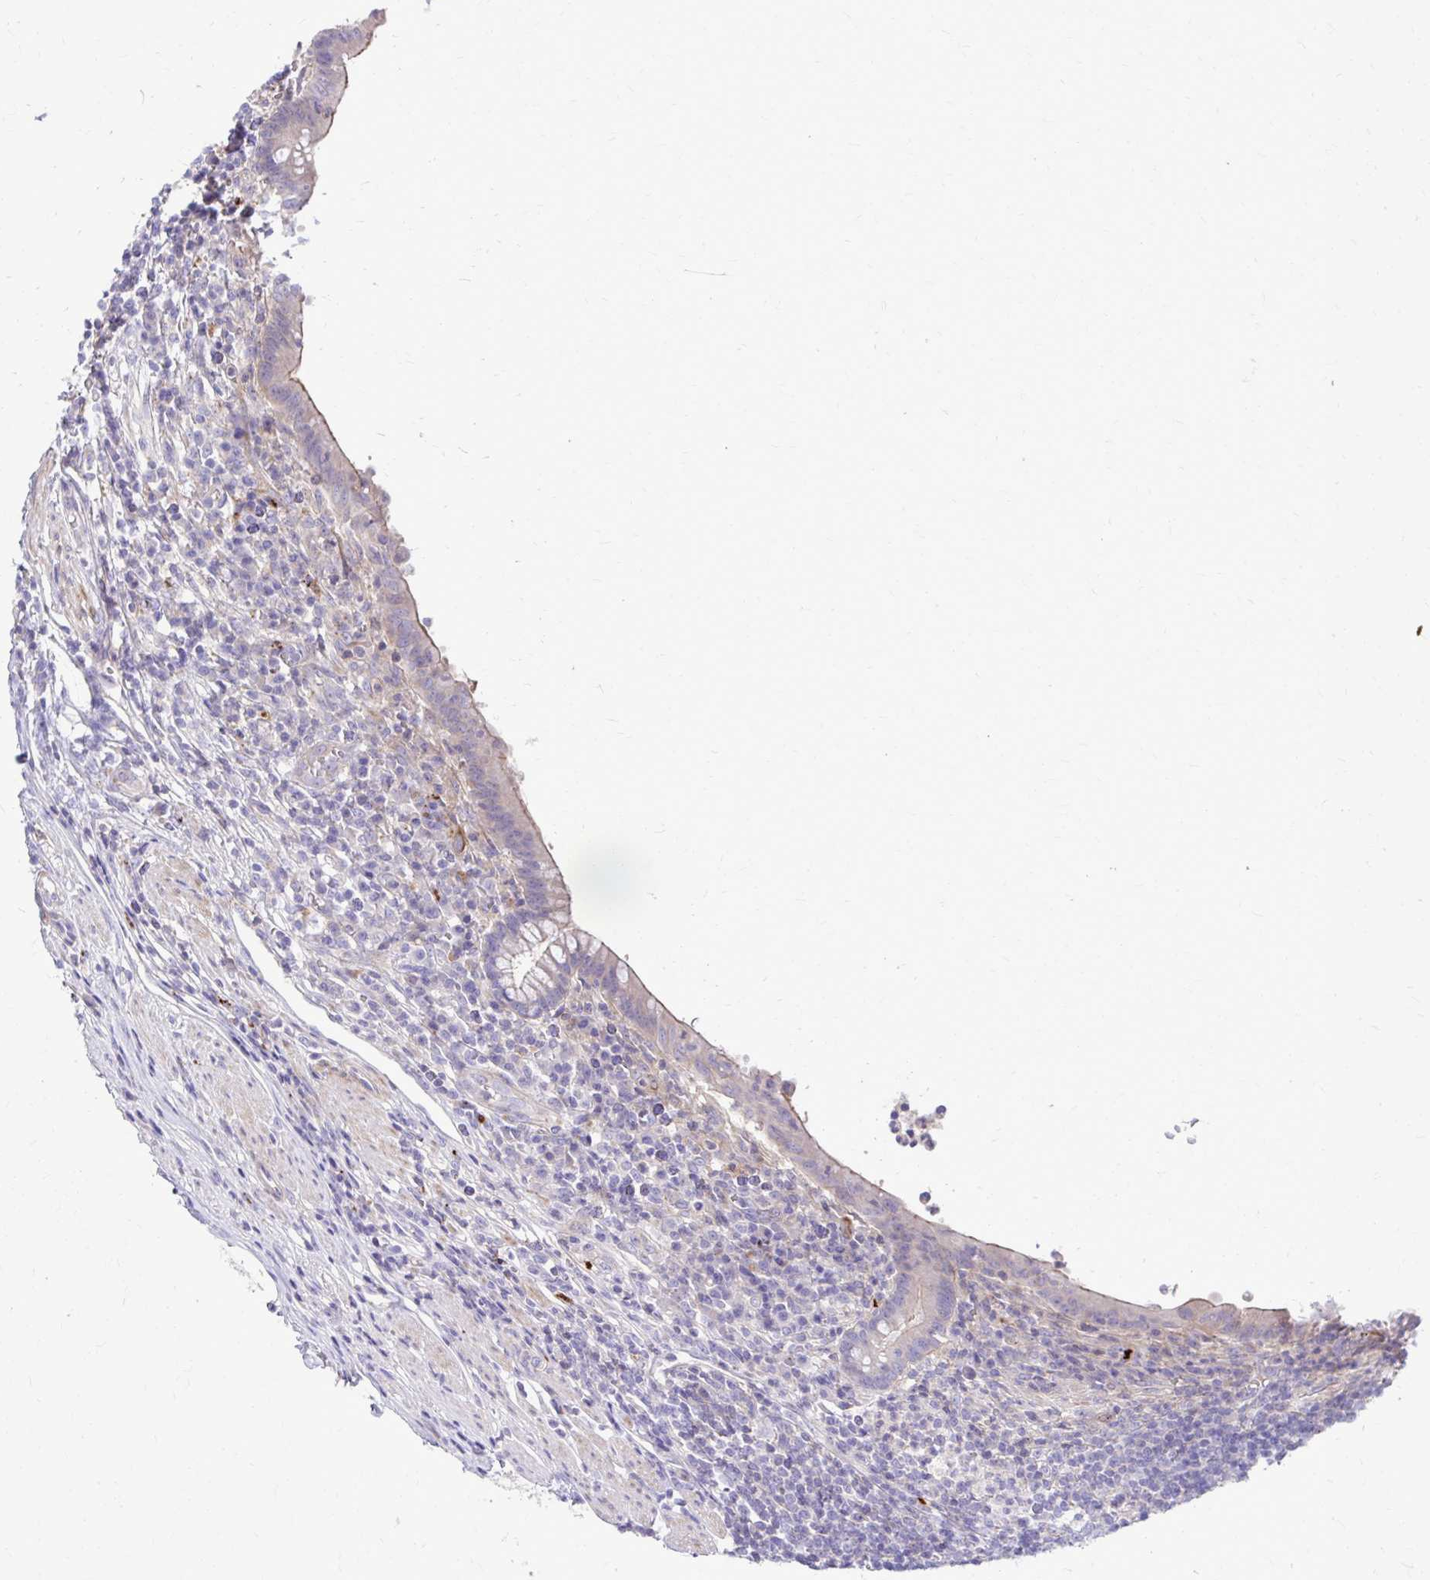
{"staining": {"intensity": "moderate", "quantity": "<25%", "location": "cytoplasmic/membranous"}, "tissue": "appendix", "cell_type": "Glandular cells", "image_type": "normal", "snomed": [{"axis": "morphology", "description": "Normal tissue, NOS"}, {"axis": "topography", "description": "Appendix"}], "caption": "High-power microscopy captured an IHC micrograph of normal appendix, revealing moderate cytoplasmic/membranous staining in approximately <25% of glandular cells.", "gene": "TP53I11", "patient": {"sex": "female", "age": 56}}